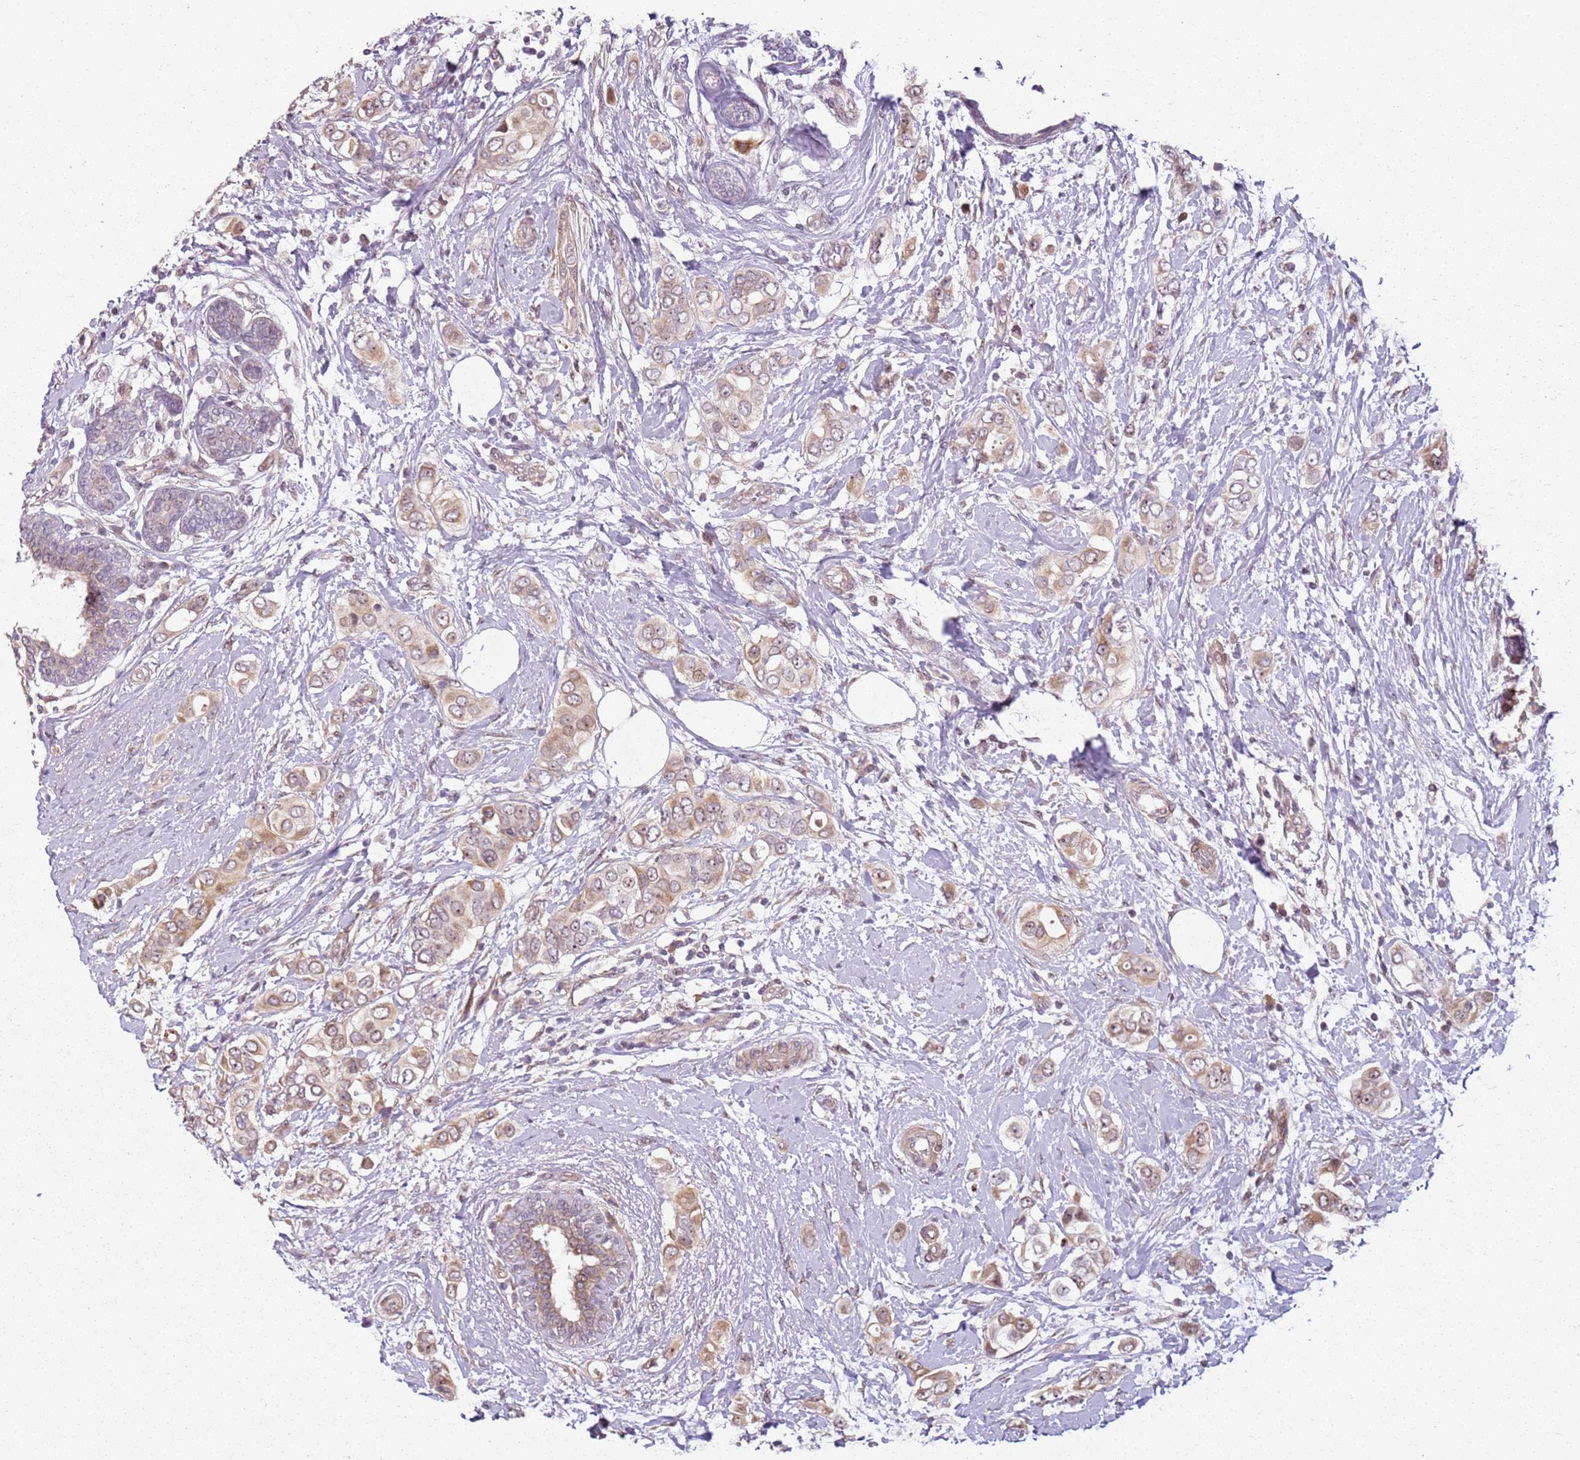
{"staining": {"intensity": "moderate", "quantity": ">75%", "location": "cytoplasmic/membranous,nuclear"}, "tissue": "breast cancer", "cell_type": "Tumor cells", "image_type": "cancer", "snomed": [{"axis": "morphology", "description": "Lobular carcinoma"}, {"axis": "topography", "description": "Breast"}], "caption": "Human breast lobular carcinoma stained with a brown dye exhibits moderate cytoplasmic/membranous and nuclear positive expression in approximately >75% of tumor cells.", "gene": "CHURC1", "patient": {"sex": "female", "age": 51}}